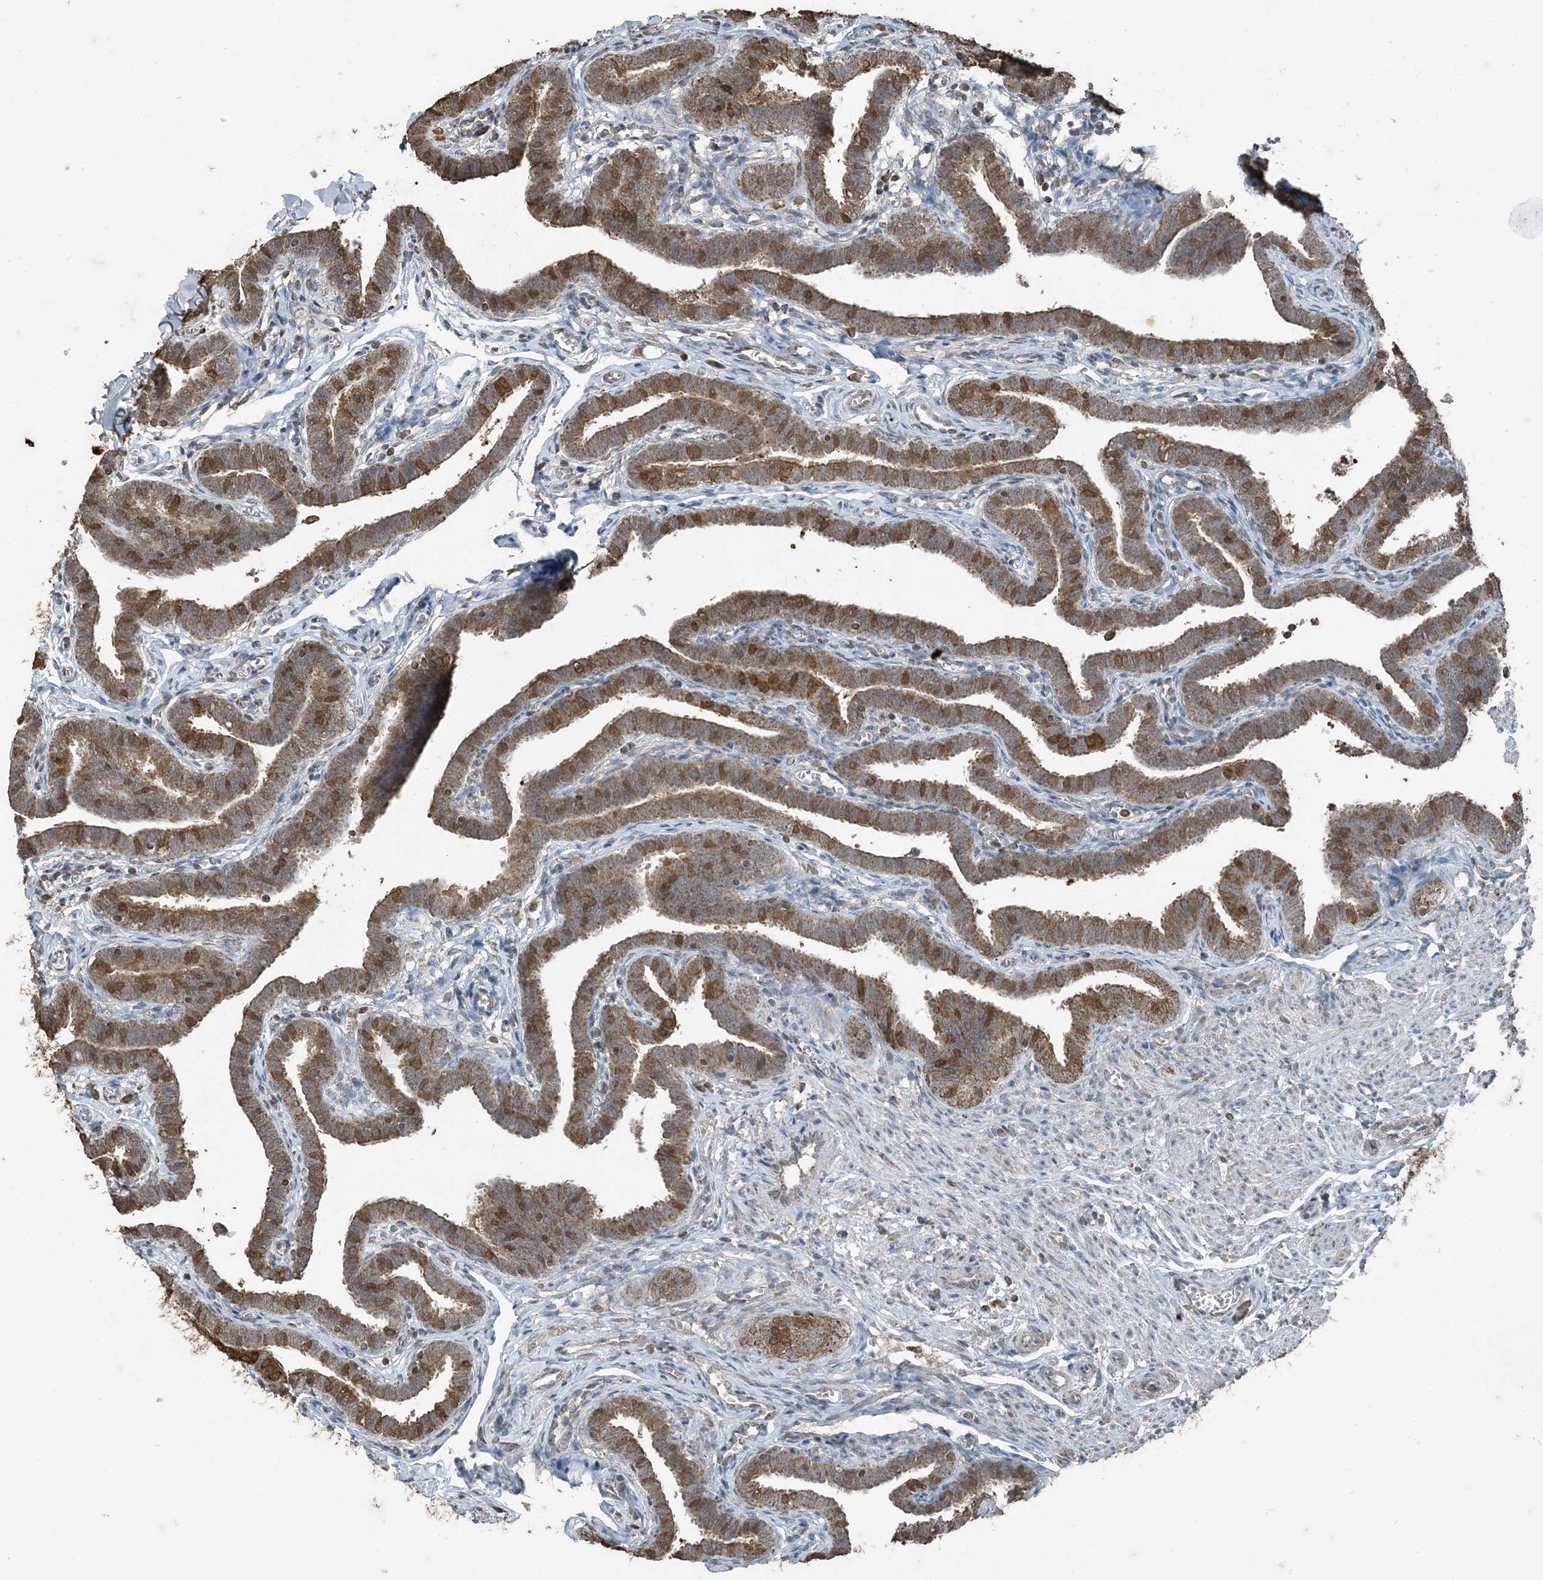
{"staining": {"intensity": "moderate", "quantity": ">75%", "location": "cytoplasmic/membranous,nuclear"}, "tissue": "fallopian tube", "cell_type": "Glandular cells", "image_type": "normal", "snomed": [{"axis": "morphology", "description": "Normal tissue, NOS"}, {"axis": "topography", "description": "Fallopian tube"}], "caption": "IHC of unremarkable fallopian tube shows medium levels of moderate cytoplasmic/membranous,nuclear staining in about >75% of glandular cells.", "gene": "GNL1", "patient": {"sex": "female", "age": 36}}